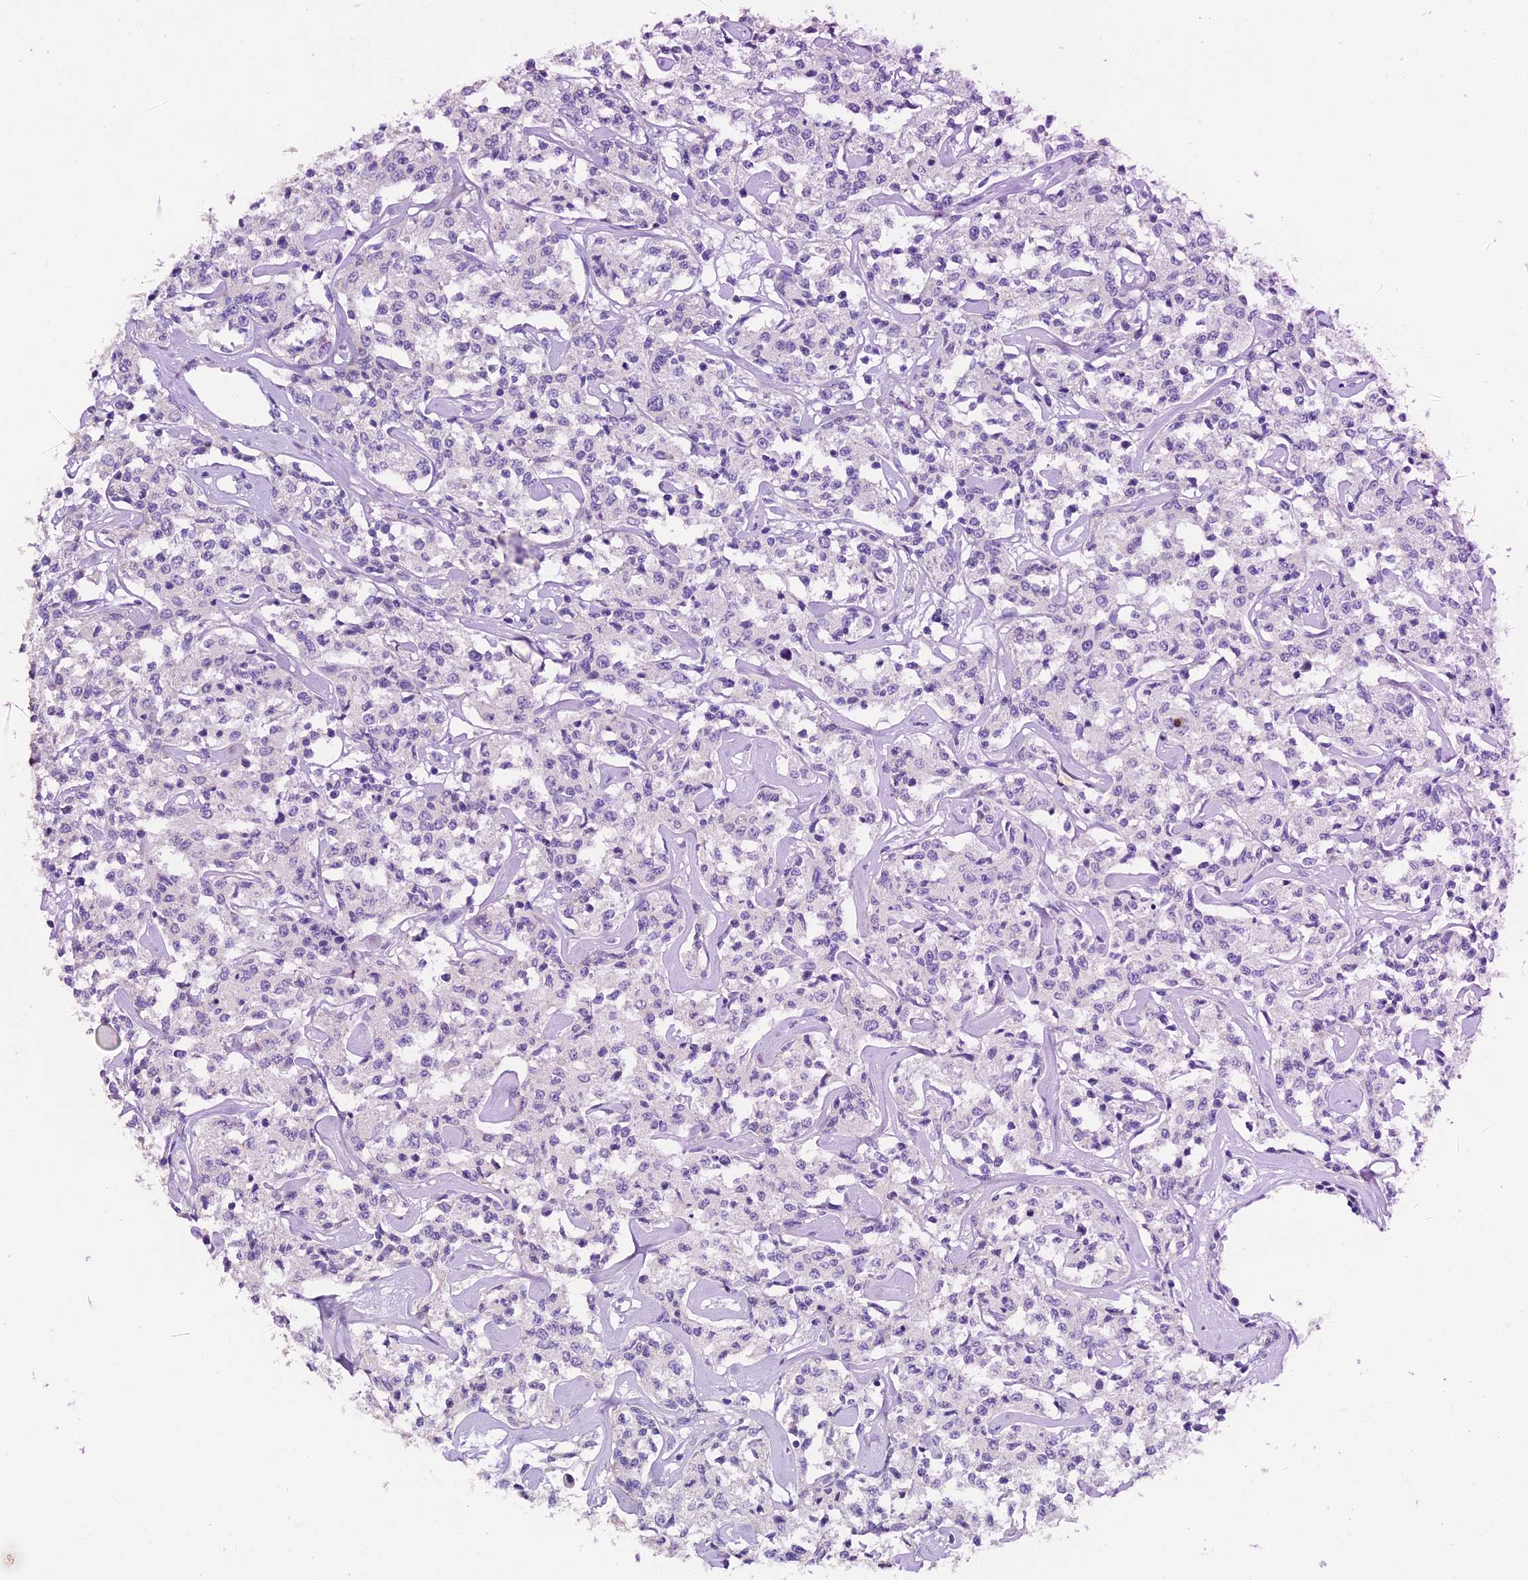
{"staining": {"intensity": "negative", "quantity": "none", "location": "none"}, "tissue": "lymphoma", "cell_type": "Tumor cells", "image_type": "cancer", "snomed": [{"axis": "morphology", "description": "Malignant lymphoma, non-Hodgkin's type, Low grade"}, {"axis": "topography", "description": "Small intestine"}], "caption": "Human lymphoma stained for a protein using immunohistochemistry (IHC) exhibits no expression in tumor cells.", "gene": "C12orf29", "patient": {"sex": "female", "age": 59}}